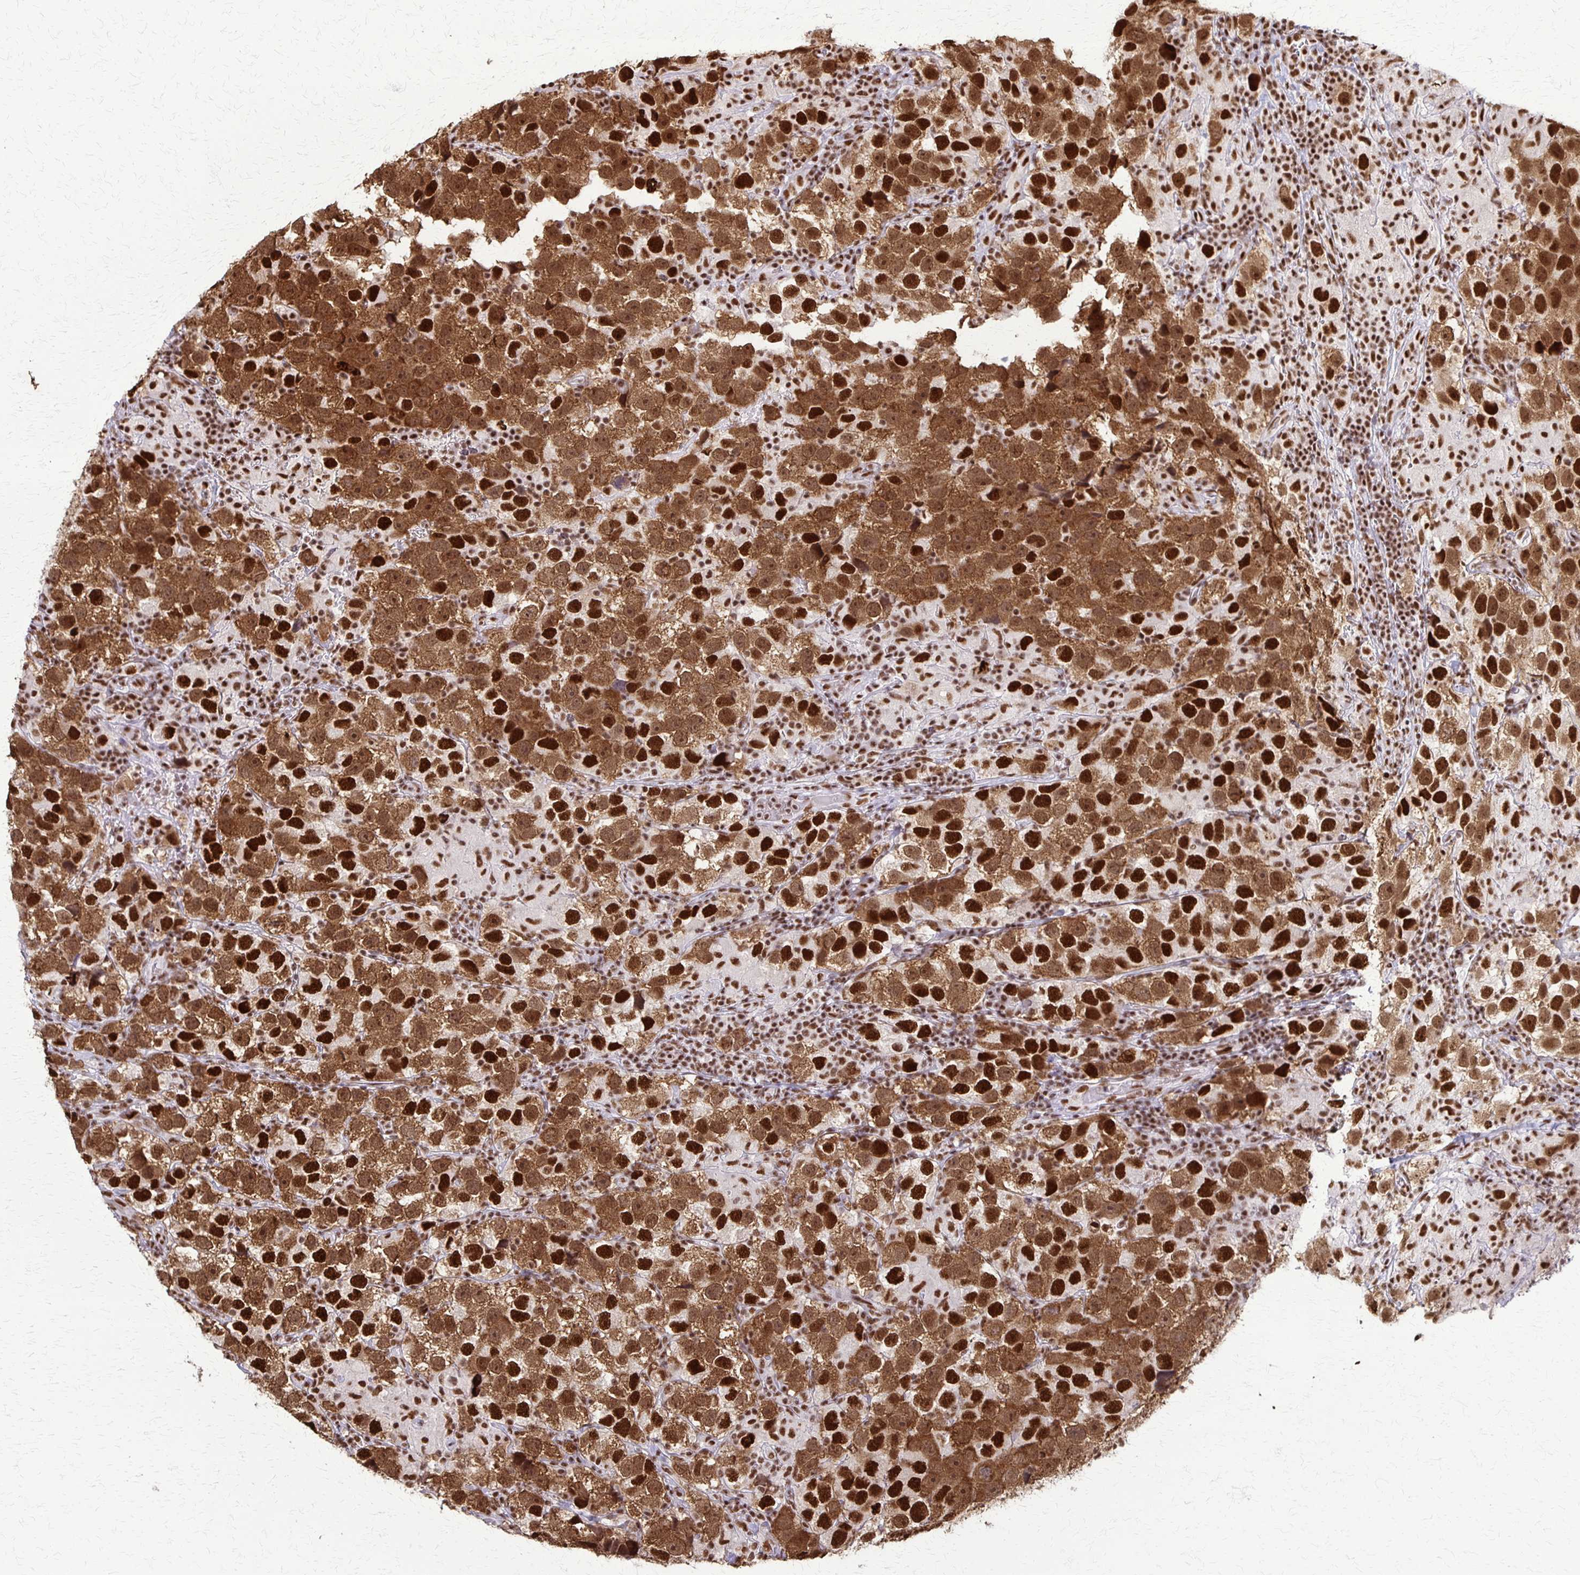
{"staining": {"intensity": "strong", "quantity": ">75%", "location": "cytoplasmic/membranous,nuclear"}, "tissue": "testis cancer", "cell_type": "Tumor cells", "image_type": "cancer", "snomed": [{"axis": "morphology", "description": "Seminoma, NOS"}, {"axis": "topography", "description": "Testis"}], "caption": "This photomicrograph shows immunohistochemistry staining of testis seminoma, with high strong cytoplasmic/membranous and nuclear staining in about >75% of tumor cells.", "gene": "XRCC6", "patient": {"sex": "male", "age": 26}}